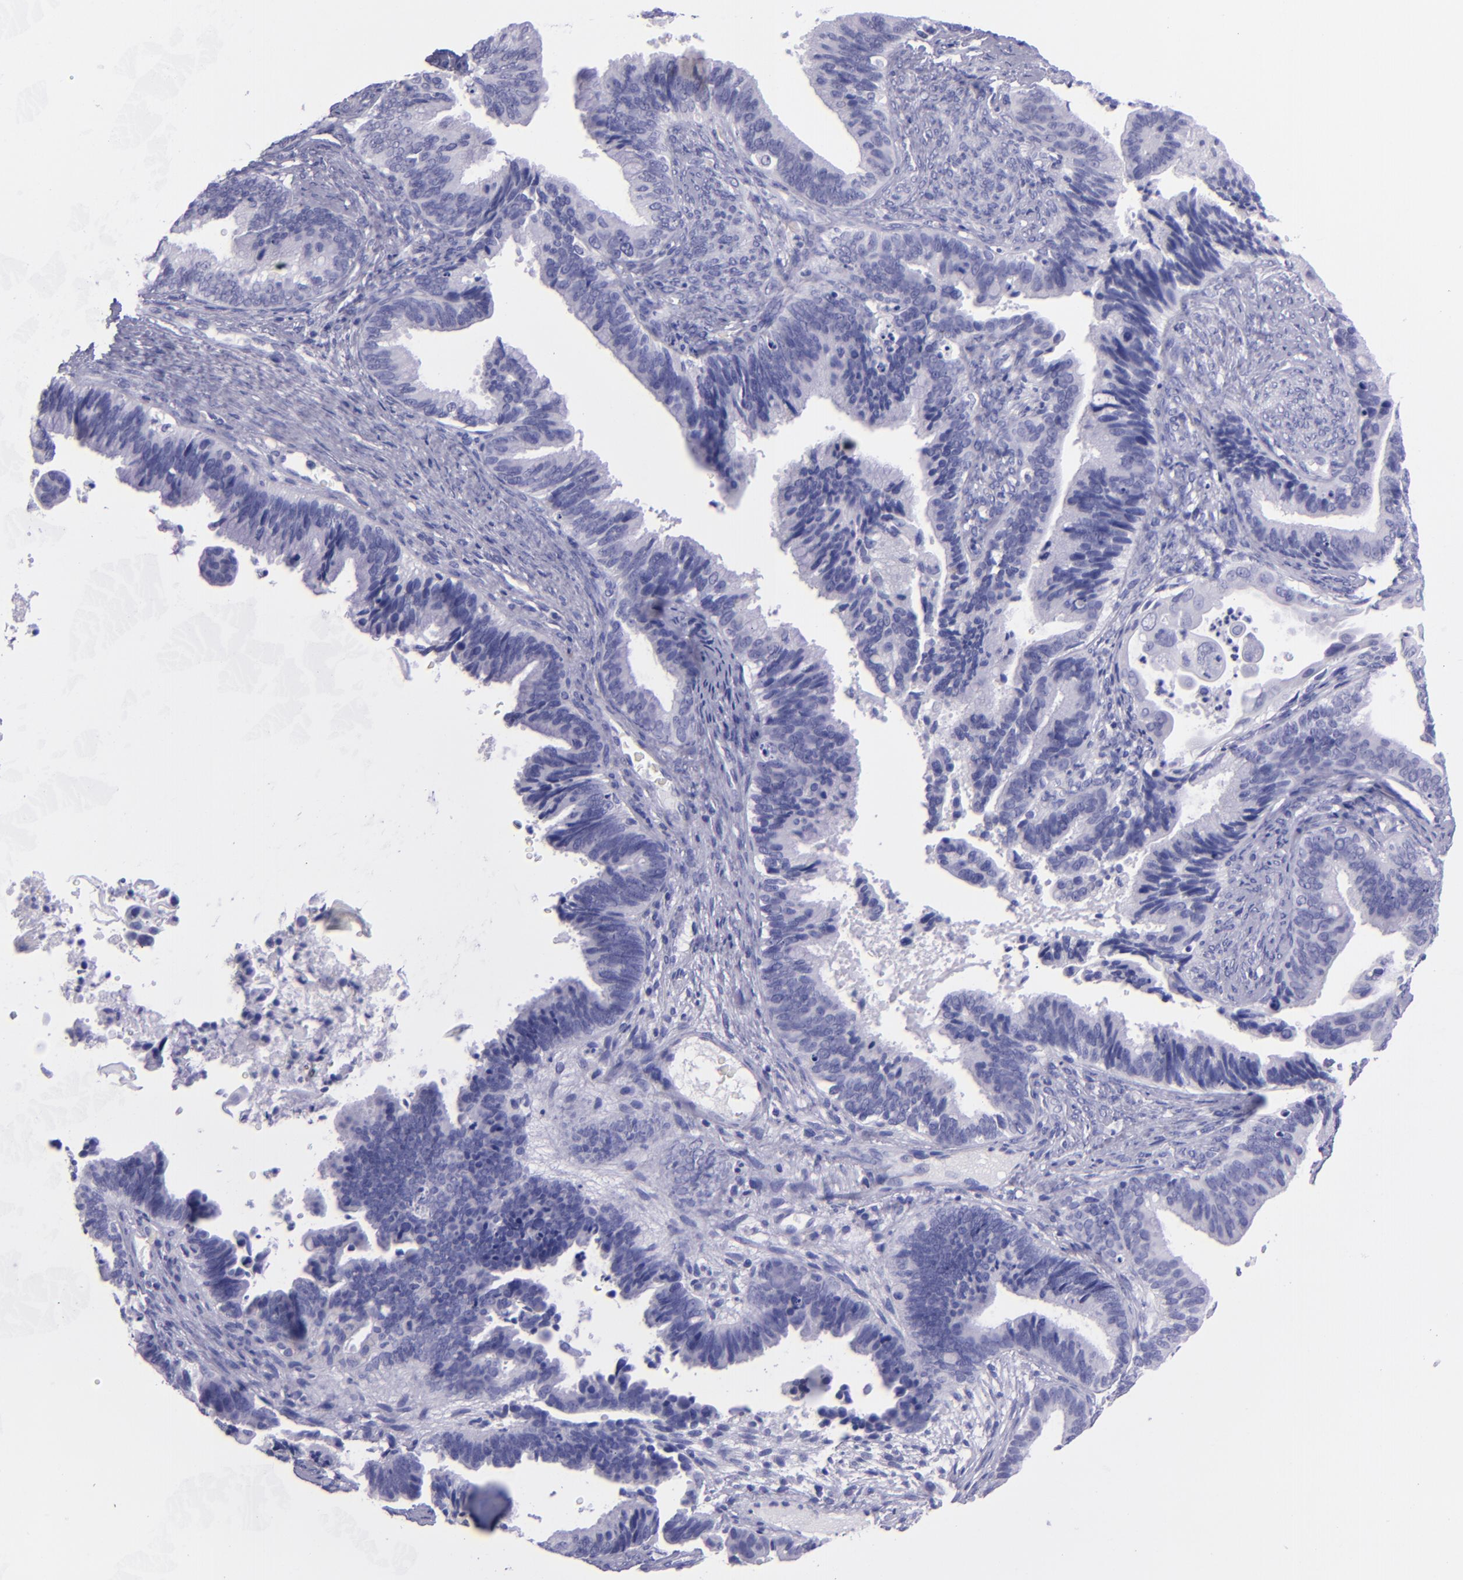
{"staining": {"intensity": "negative", "quantity": "none", "location": "none"}, "tissue": "cervical cancer", "cell_type": "Tumor cells", "image_type": "cancer", "snomed": [{"axis": "morphology", "description": "Adenocarcinoma, NOS"}, {"axis": "topography", "description": "Cervix"}], "caption": "High magnification brightfield microscopy of cervical cancer (adenocarcinoma) stained with DAB (brown) and counterstained with hematoxylin (blue): tumor cells show no significant positivity.", "gene": "TNNT3", "patient": {"sex": "female", "age": 47}}